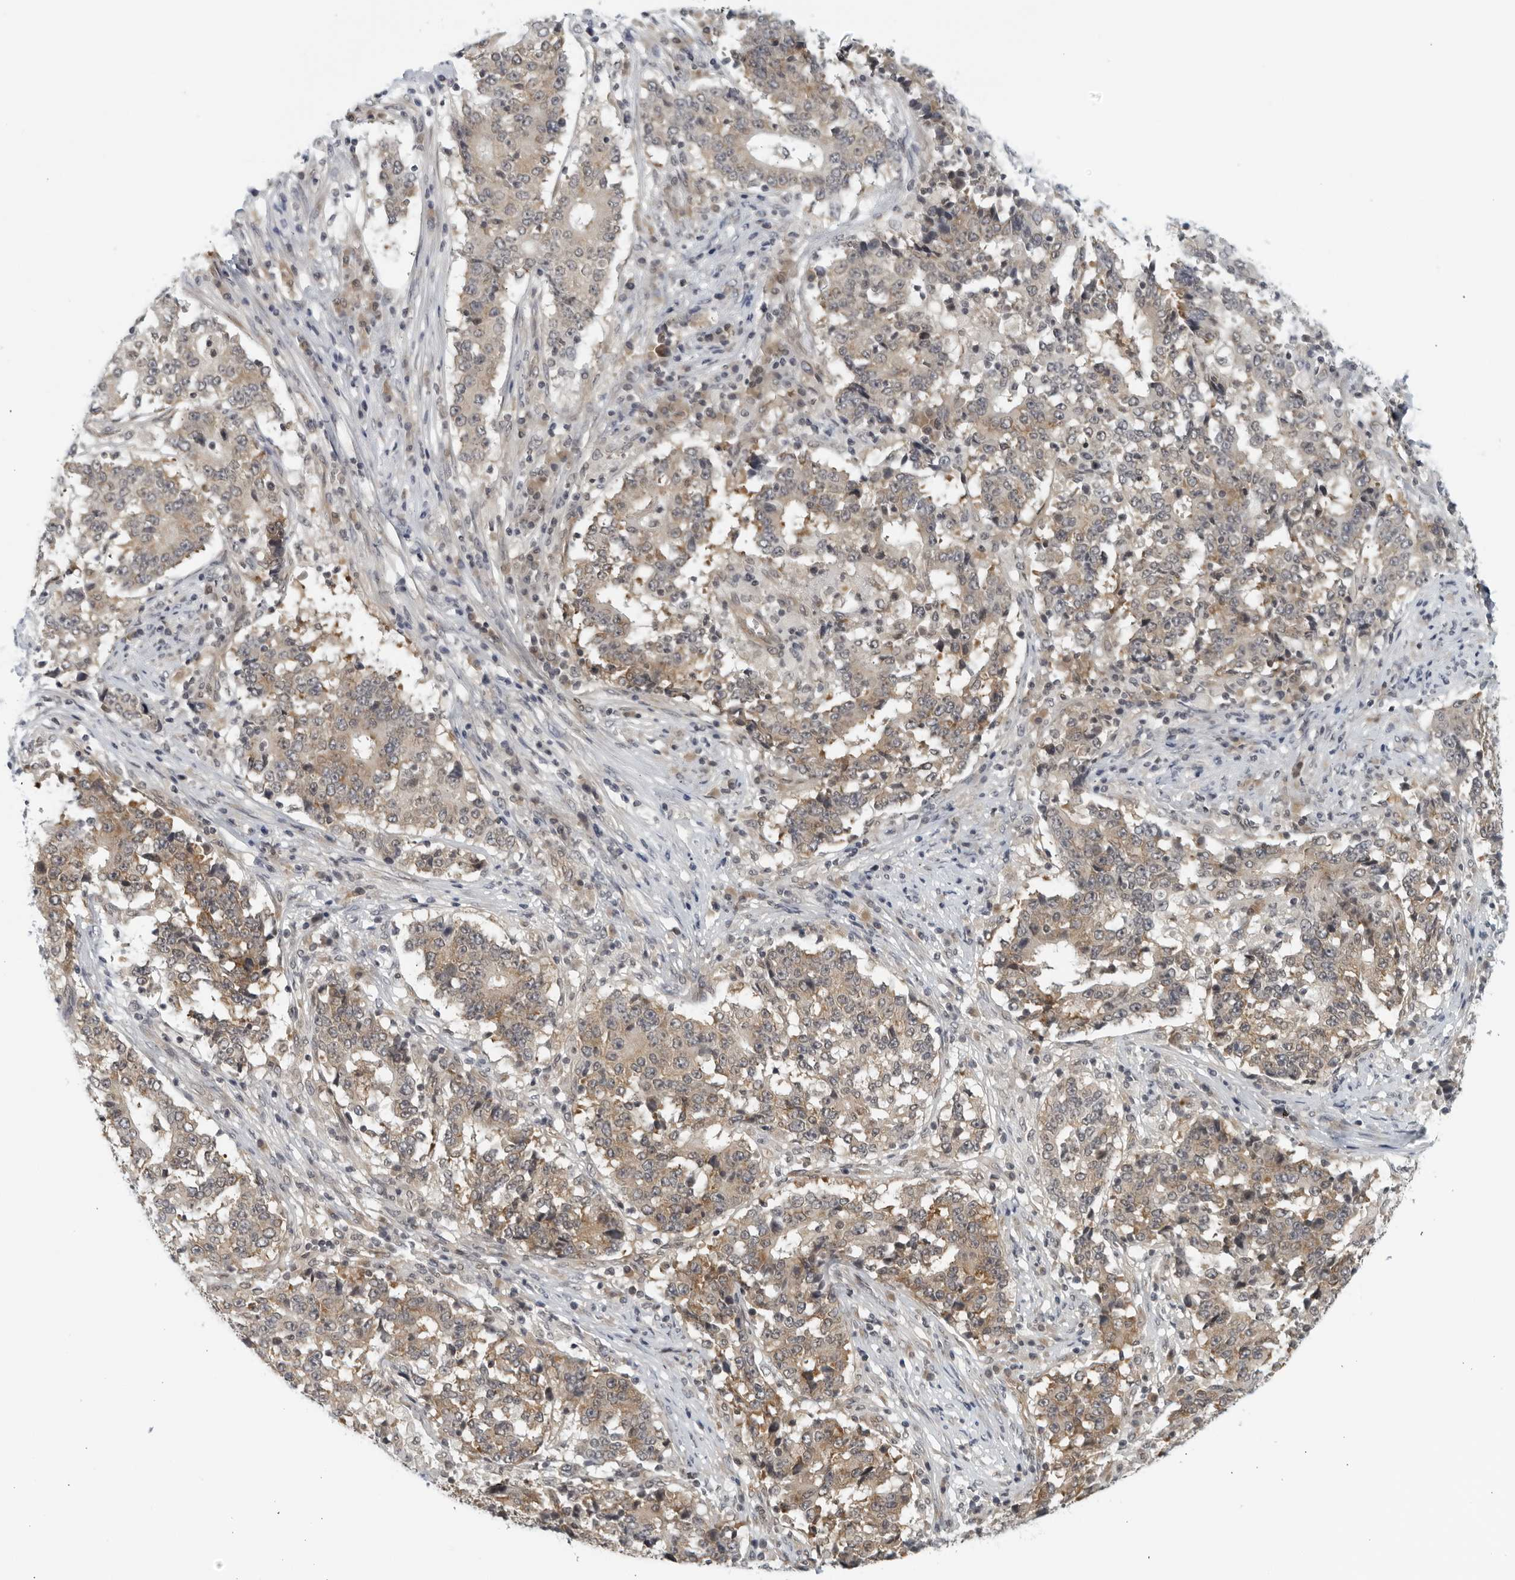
{"staining": {"intensity": "weak", "quantity": "25%-75%", "location": "cytoplasmic/membranous"}, "tissue": "stomach cancer", "cell_type": "Tumor cells", "image_type": "cancer", "snomed": [{"axis": "morphology", "description": "Adenocarcinoma, NOS"}, {"axis": "topography", "description": "Stomach"}], "caption": "Tumor cells display low levels of weak cytoplasmic/membranous expression in approximately 25%-75% of cells in human adenocarcinoma (stomach).", "gene": "RC3H1", "patient": {"sex": "male", "age": 59}}